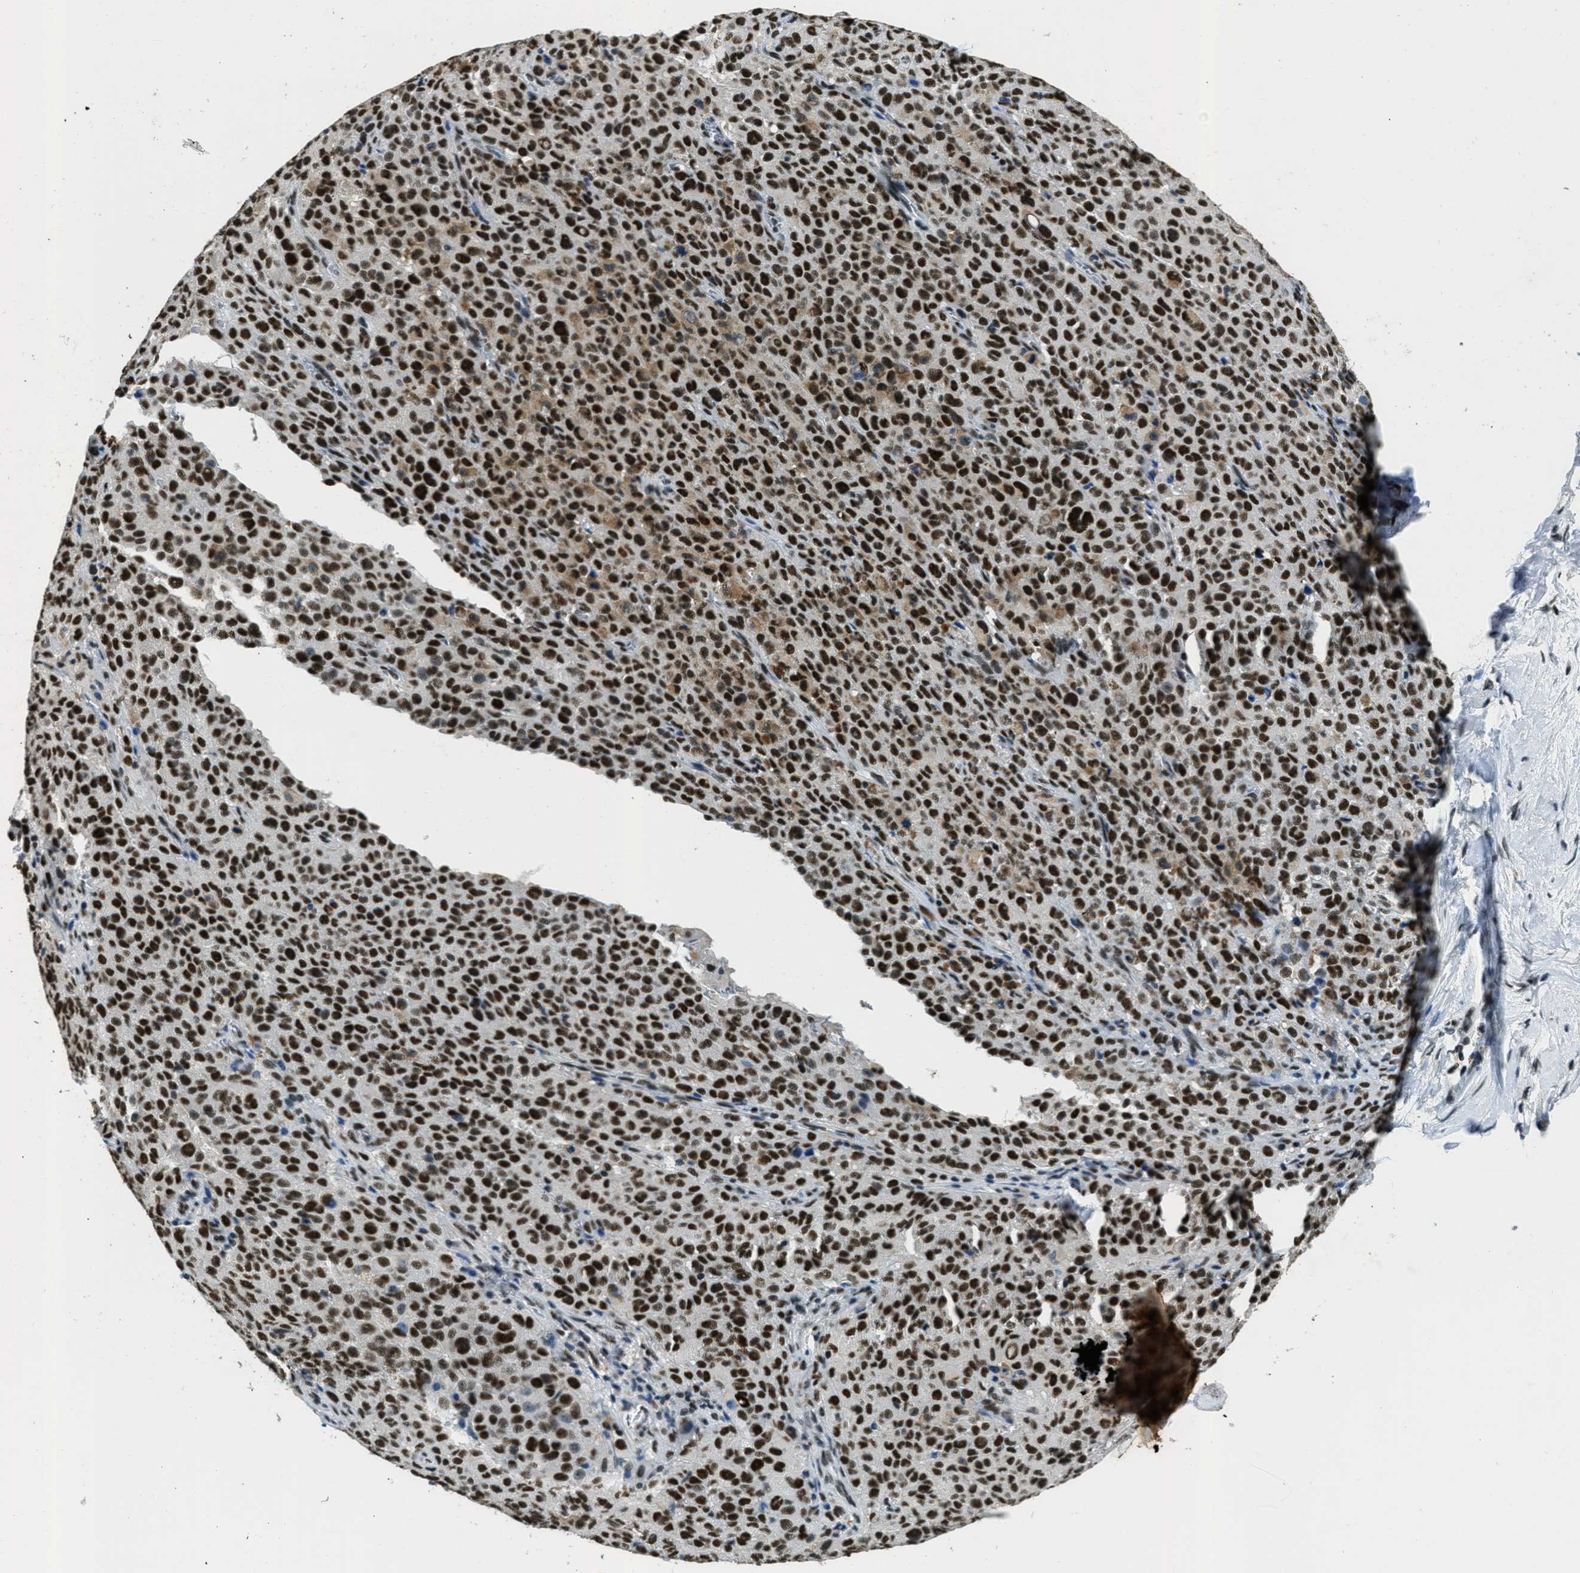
{"staining": {"intensity": "strong", "quantity": ">75%", "location": "nuclear"}, "tissue": "melanoma", "cell_type": "Tumor cells", "image_type": "cancer", "snomed": [{"axis": "morphology", "description": "Malignant melanoma, NOS"}, {"axis": "topography", "description": "Skin"}], "caption": "Immunohistochemical staining of malignant melanoma demonstrates strong nuclear protein staining in about >75% of tumor cells.", "gene": "SSB", "patient": {"sex": "female", "age": 82}}